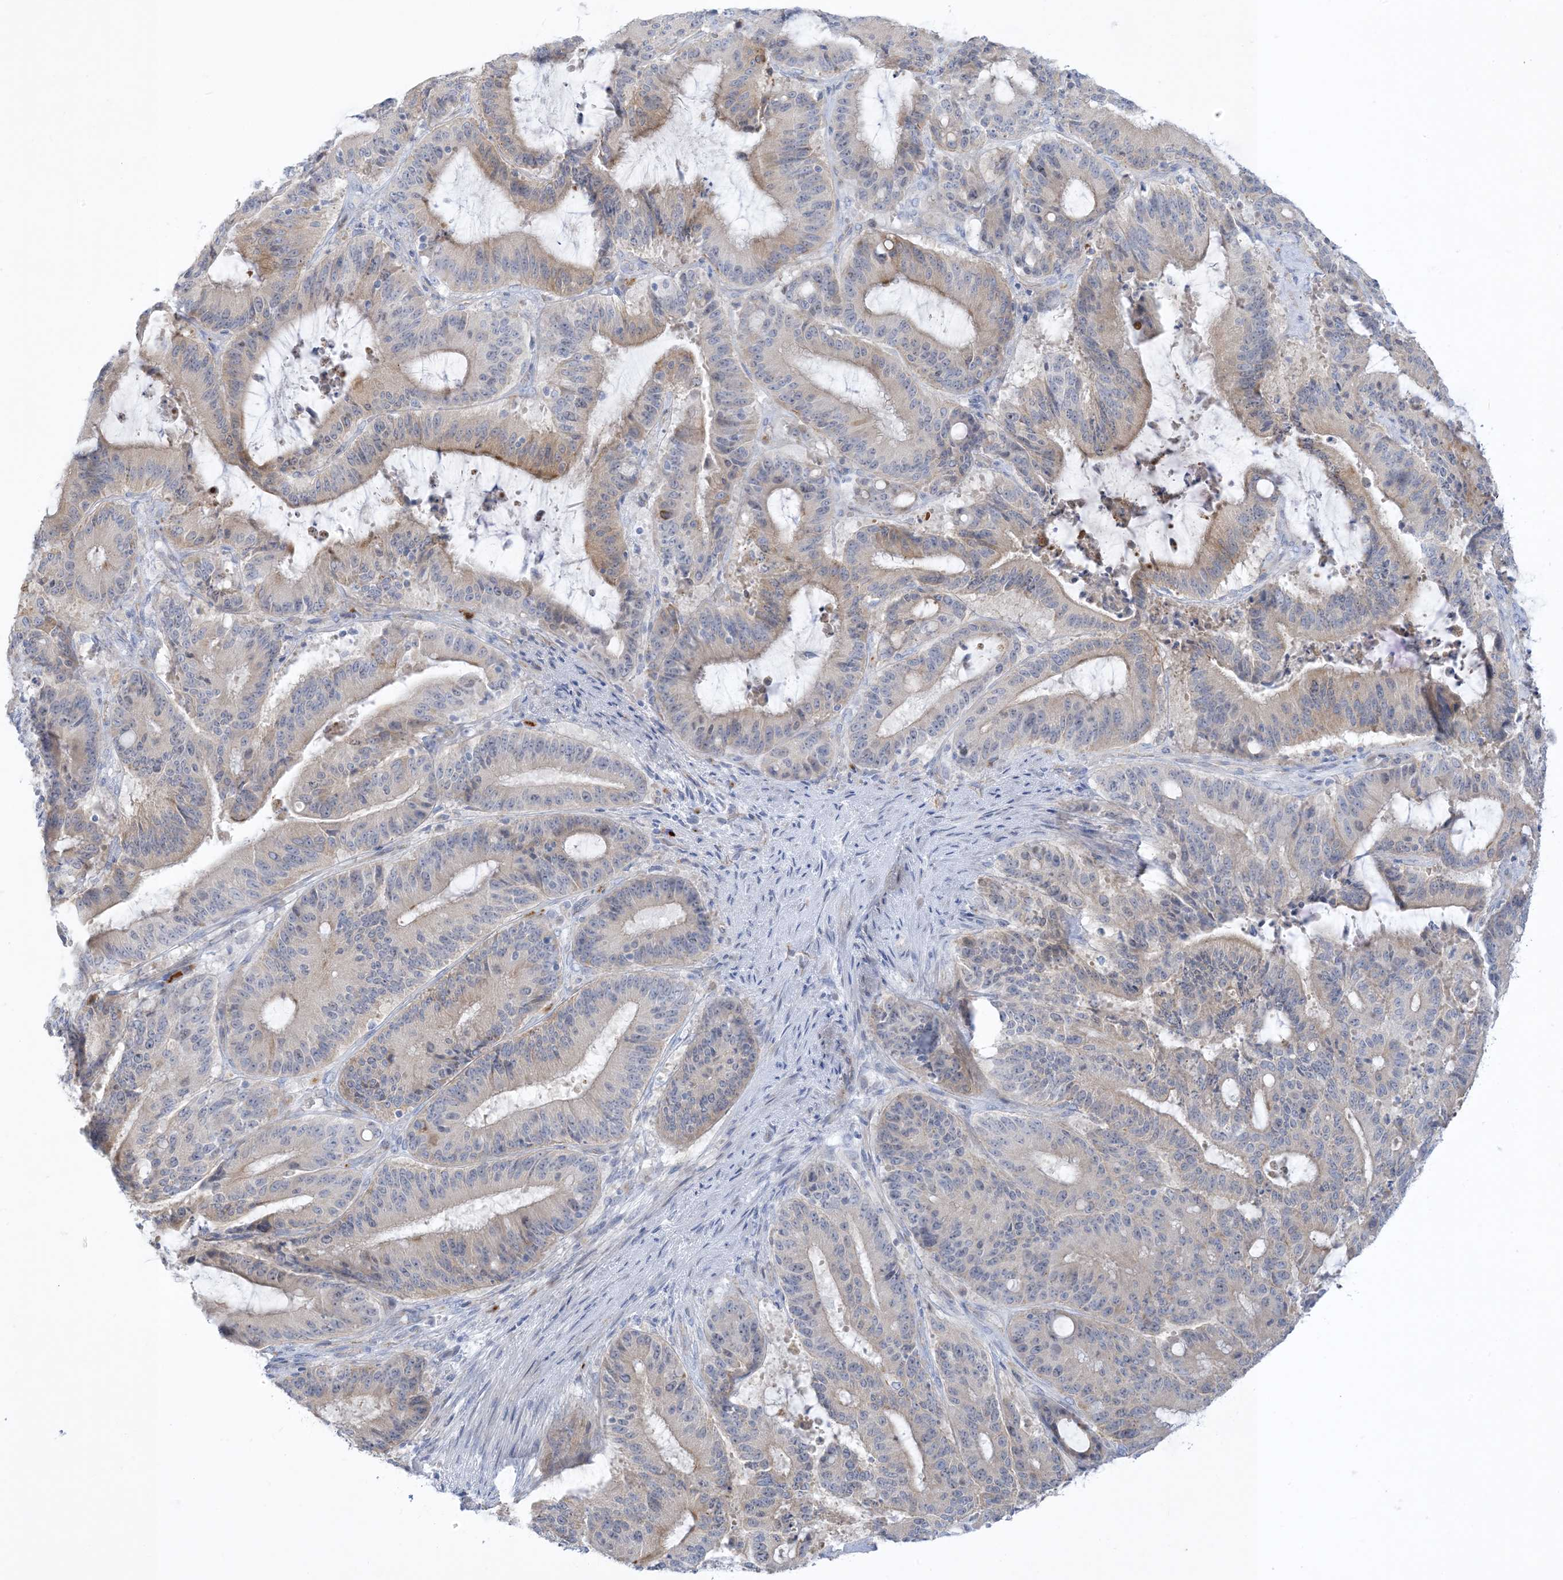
{"staining": {"intensity": "weak", "quantity": "25%-75%", "location": "cytoplasmic/membranous"}, "tissue": "liver cancer", "cell_type": "Tumor cells", "image_type": "cancer", "snomed": [{"axis": "morphology", "description": "Normal tissue, NOS"}, {"axis": "morphology", "description": "Cholangiocarcinoma"}, {"axis": "topography", "description": "Liver"}, {"axis": "topography", "description": "Peripheral nerve tissue"}], "caption": "High-magnification brightfield microscopy of liver cholangiocarcinoma stained with DAB (brown) and counterstained with hematoxylin (blue). tumor cells exhibit weak cytoplasmic/membranous positivity is present in about25%-75% of cells.", "gene": "XIRP2", "patient": {"sex": "female", "age": 73}}